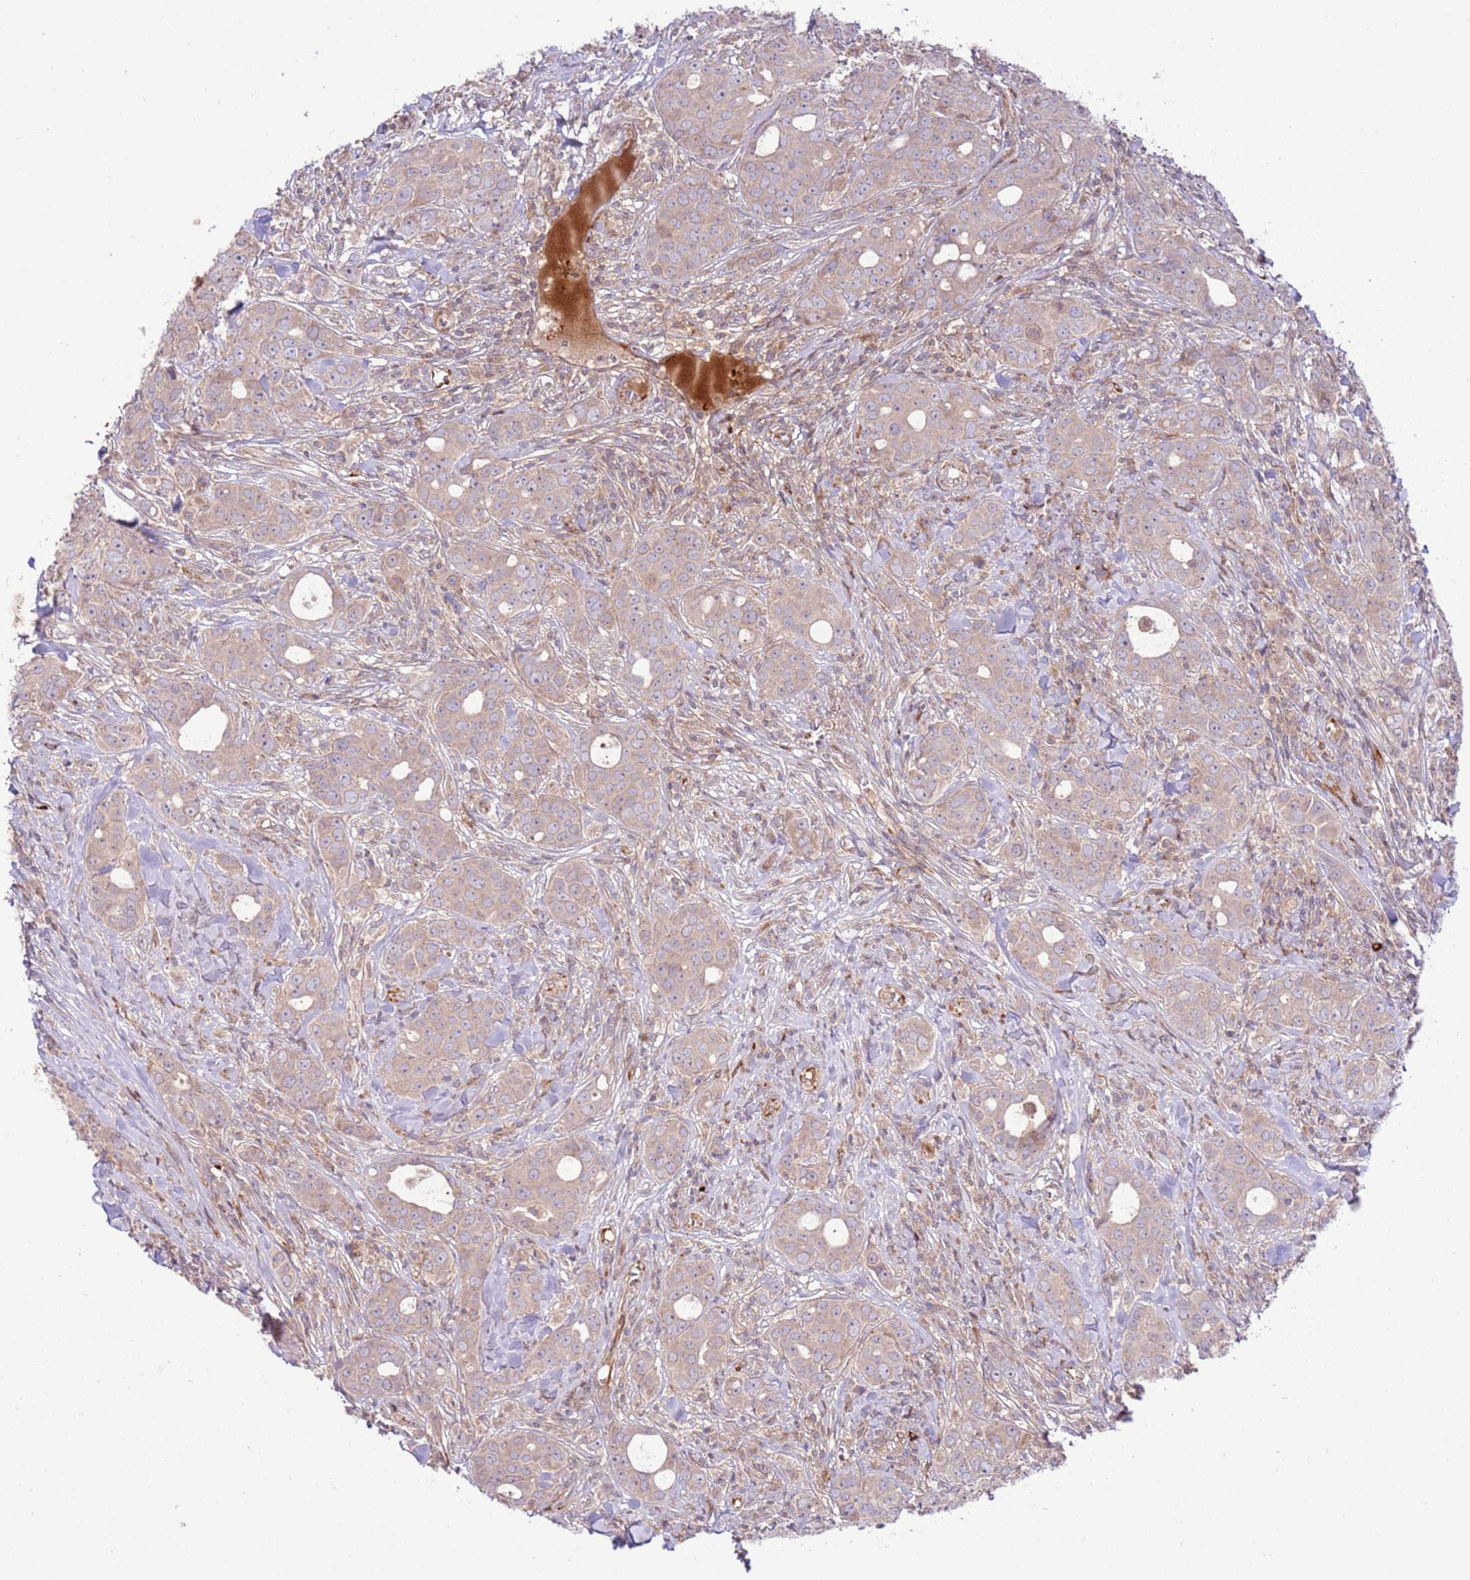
{"staining": {"intensity": "weak", "quantity": "<25%", "location": "cytoplasmic/membranous"}, "tissue": "breast cancer", "cell_type": "Tumor cells", "image_type": "cancer", "snomed": [{"axis": "morphology", "description": "Duct carcinoma"}, {"axis": "topography", "description": "Breast"}], "caption": "IHC of infiltrating ductal carcinoma (breast) demonstrates no positivity in tumor cells.", "gene": "ZNF624", "patient": {"sex": "female", "age": 43}}